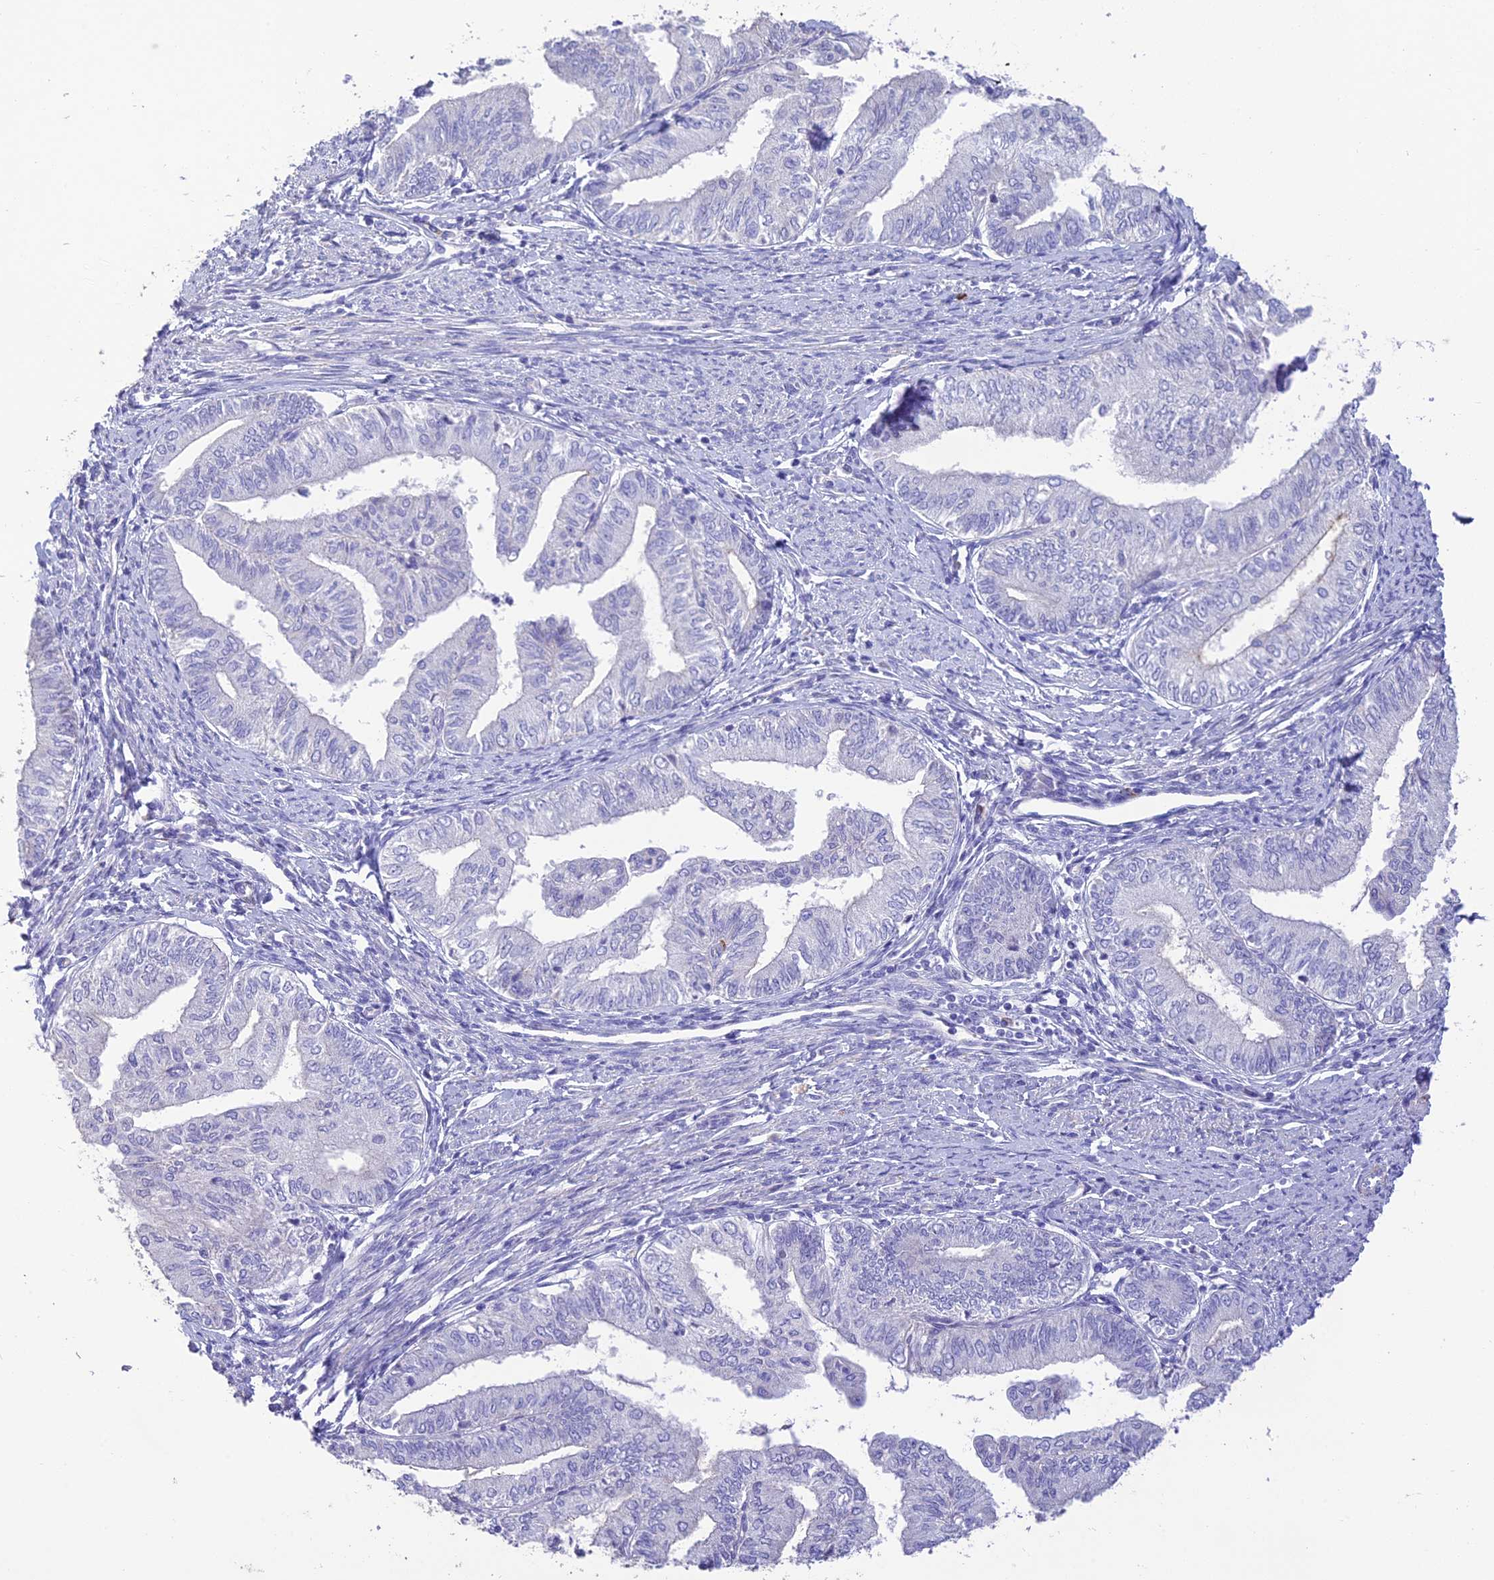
{"staining": {"intensity": "negative", "quantity": "none", "location": "none"}, "tissue": "endometrial cancer", "cell_type": "Tumor cells", "image_type": "cancer", "snomed": [{"axis": "morphology", "description": "Adenocarcinoma, NOS"}, {"axis": "topography", "description": "Endometrium"}], "caption": "A high-resolution micrograph shows IHC staining of endometrial cancer, which displays no significant staining in tumor cells.", "gene": "HSD17B2", "patient": {"sex": "female", "age": 66}}